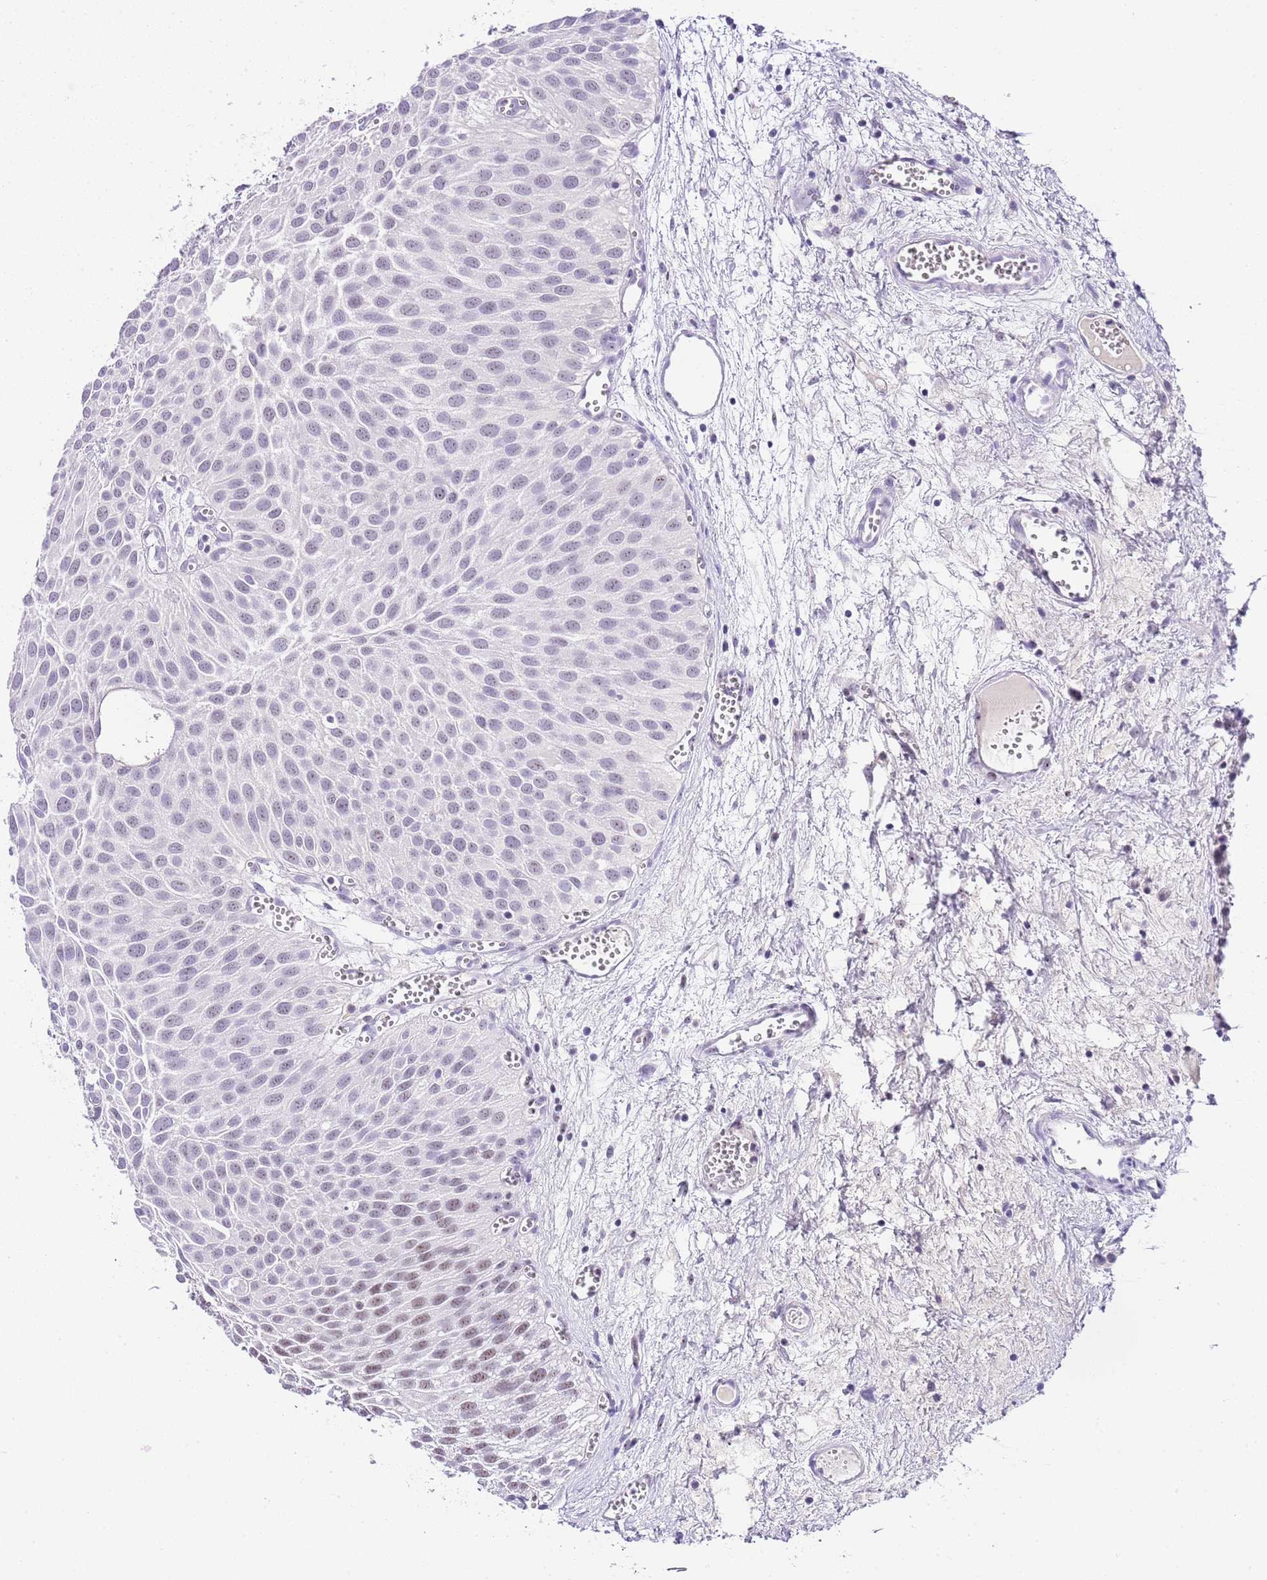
{"staining": {"intensity": "weak", "quantity": "<25%", "location": "nuclear"}, "tissue": "urothelial cancer", "cell_type": "Tumor cells", "image_type": "cancer", "snomed": [{"axis": "morphology", "description": "Urothelial carcinoma, Low grade"}, {"axis": "topography", "description": "Urinary bladder"}], "caption": "High power microscopy image of an immunohistochemistry (IHC) micrograph of urothelial cancer, revealing no significant expression in tumor cells.", "gene": "NOP56", "patient": {"sex": "male", "age": 88}}